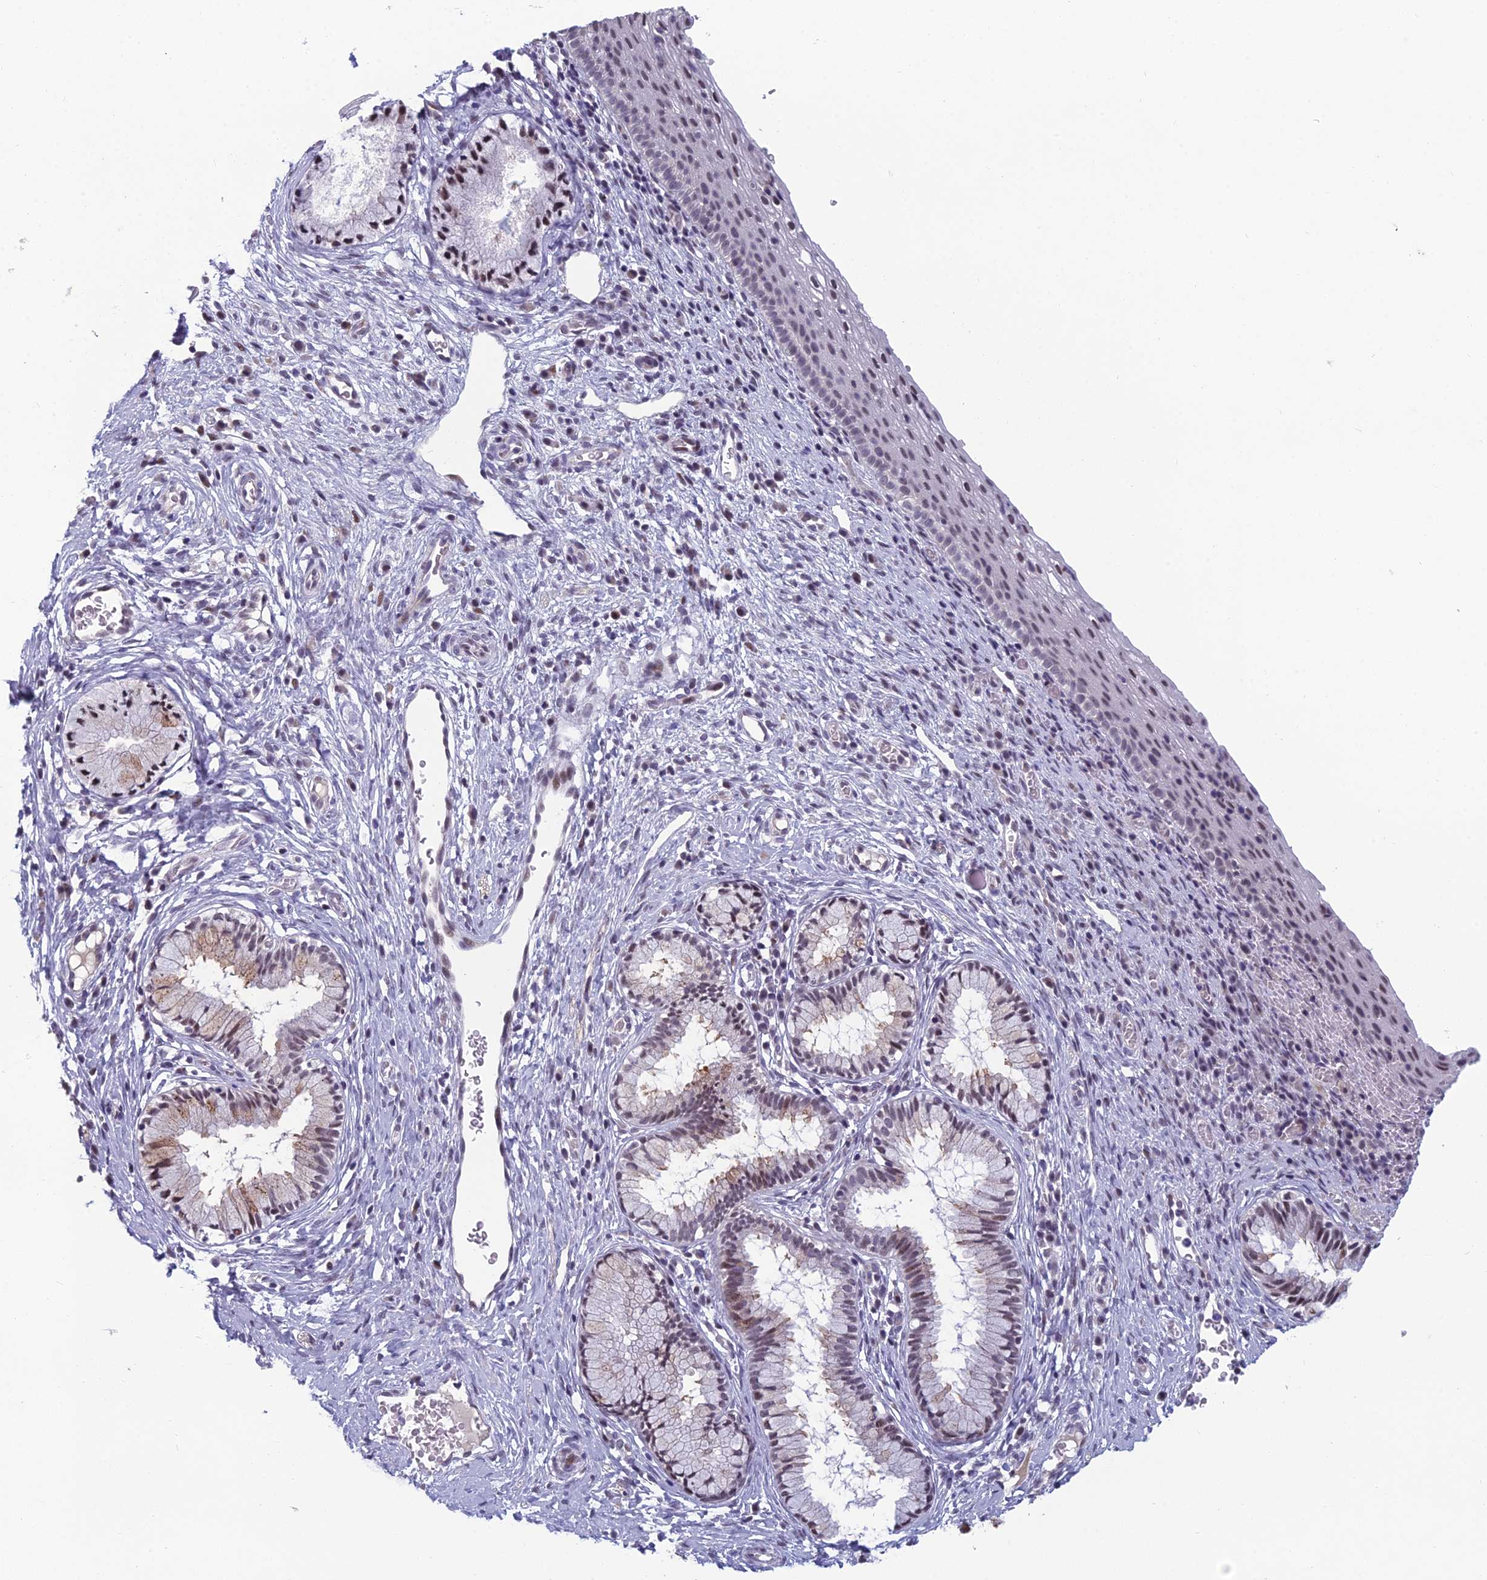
{"staining": {"intensity": "moderate", "quantity": "<25%", "location": "cytoplasmic/membranous,nuclear"}, "tissue": "cervix", "cell_type": "Glandular cells", "image_type": "normal", "snomed": [{"axis": "morphology", "description": "Normal tissue, NOS"}, {"axis": "topography", "description": "Cervix"}], "caption": "A high-resolution photomicrograph shows immunohistochemistry staining of benign cervix, which reveals moderate cytoplasmic/membranous,nuclear positivity in about <25% of glandular cells. The protein of interest is shown in brown color, while the nuclei are stained blue.", "gene": "RGS17", "patient": {"sex": "female", "age": 27}}